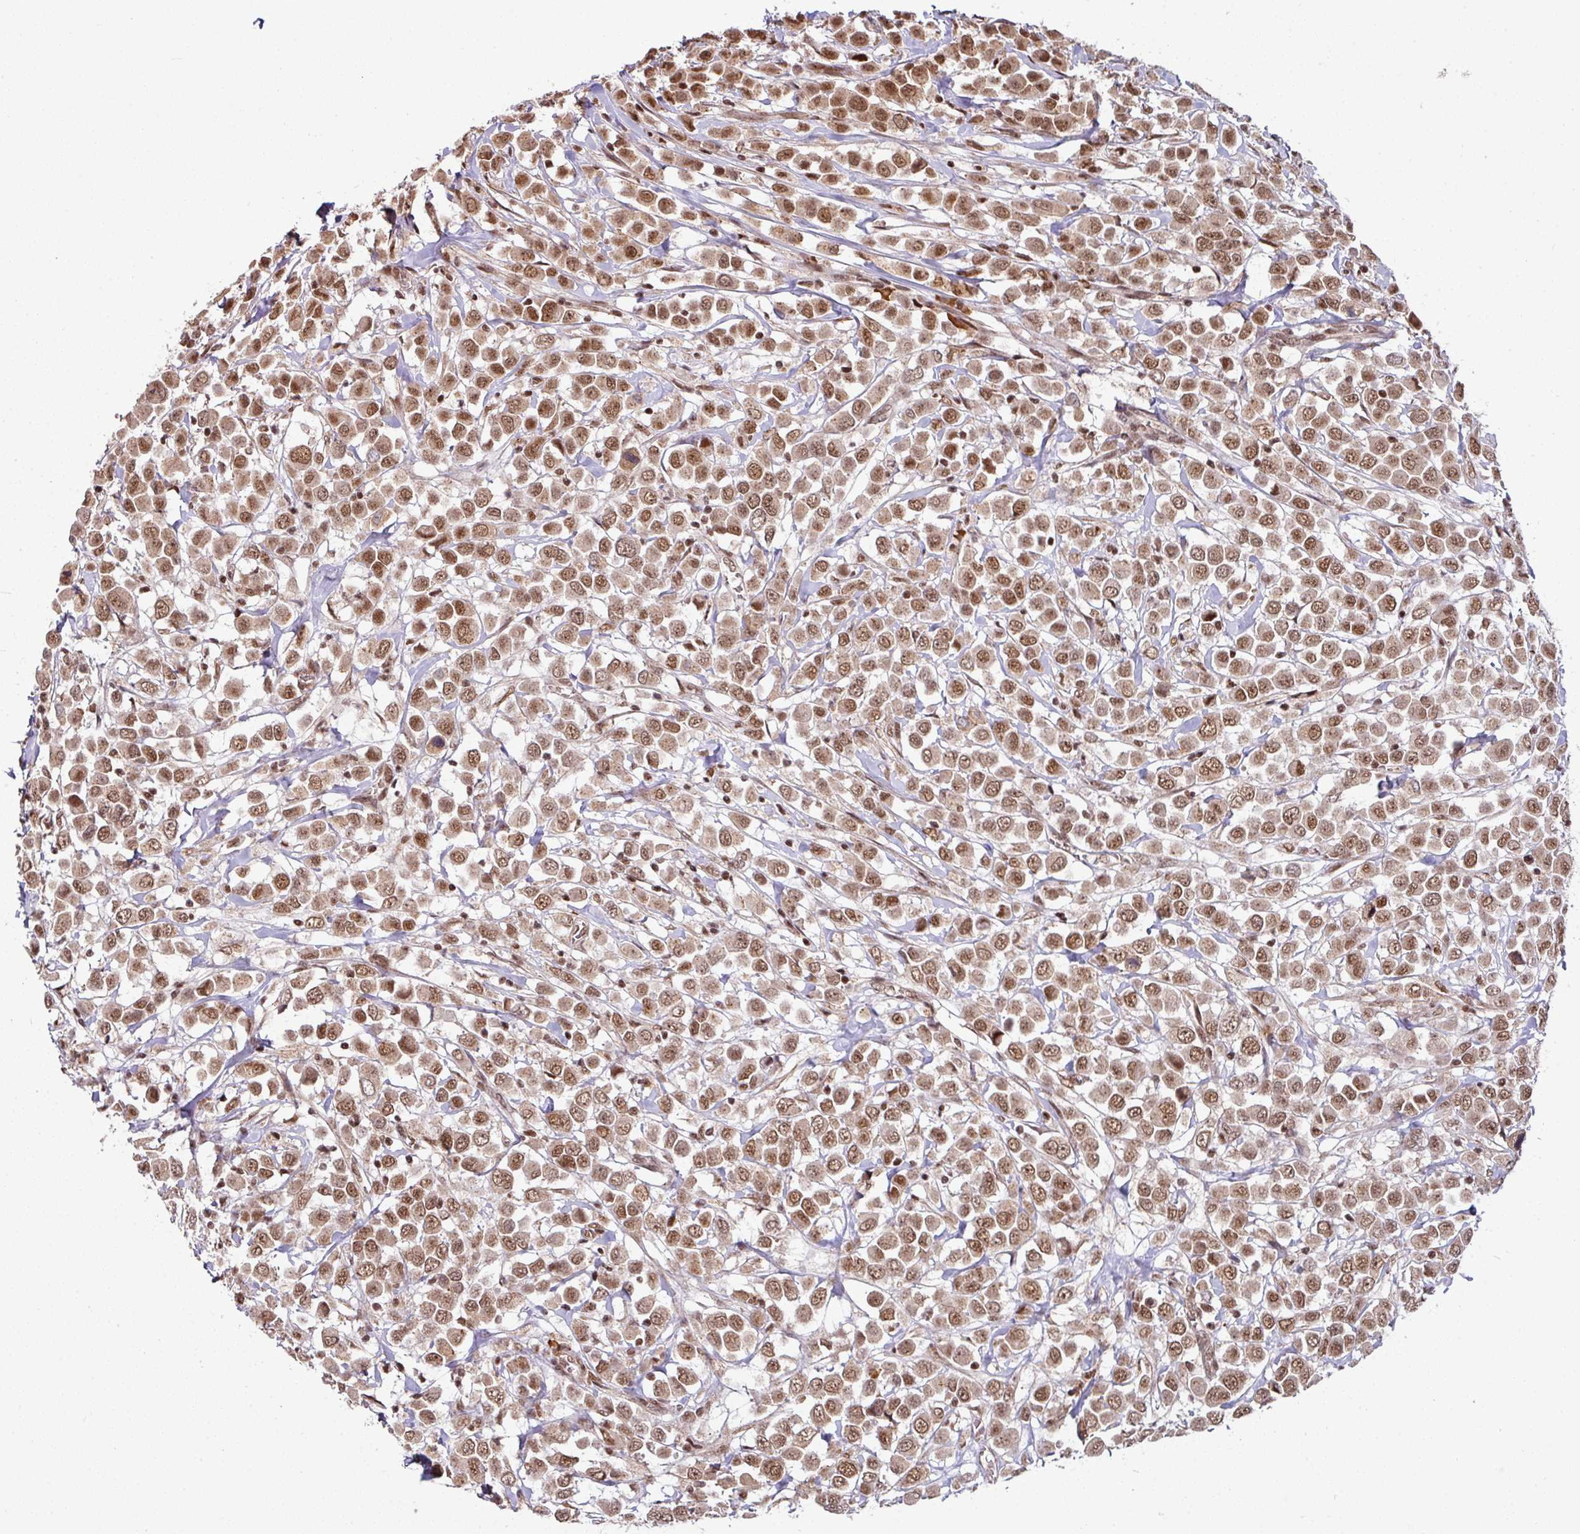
{"staining": {"intensity": "moderate", "quantity": ">75%", "location": "nuclear"}, "tissue": "breast cancer", "cell_type": "Tumor cells", "image_type": "cancer", "snomed": [{"axis": "morphology", "description": "Duct carcinoma"}, {"axis": "topography", "description": "Breast"}], "caption": "DAB (3,3'-diaminobenzidine) immunohistochemical staining of human breast invasive ductal carcinoma demonstrates moderate nuclear protein staining in about >75% of tumor cells. Nuclei are stained in blue.", "gene": "PHF23", "patient": {"sex": "female", "age": 61}}